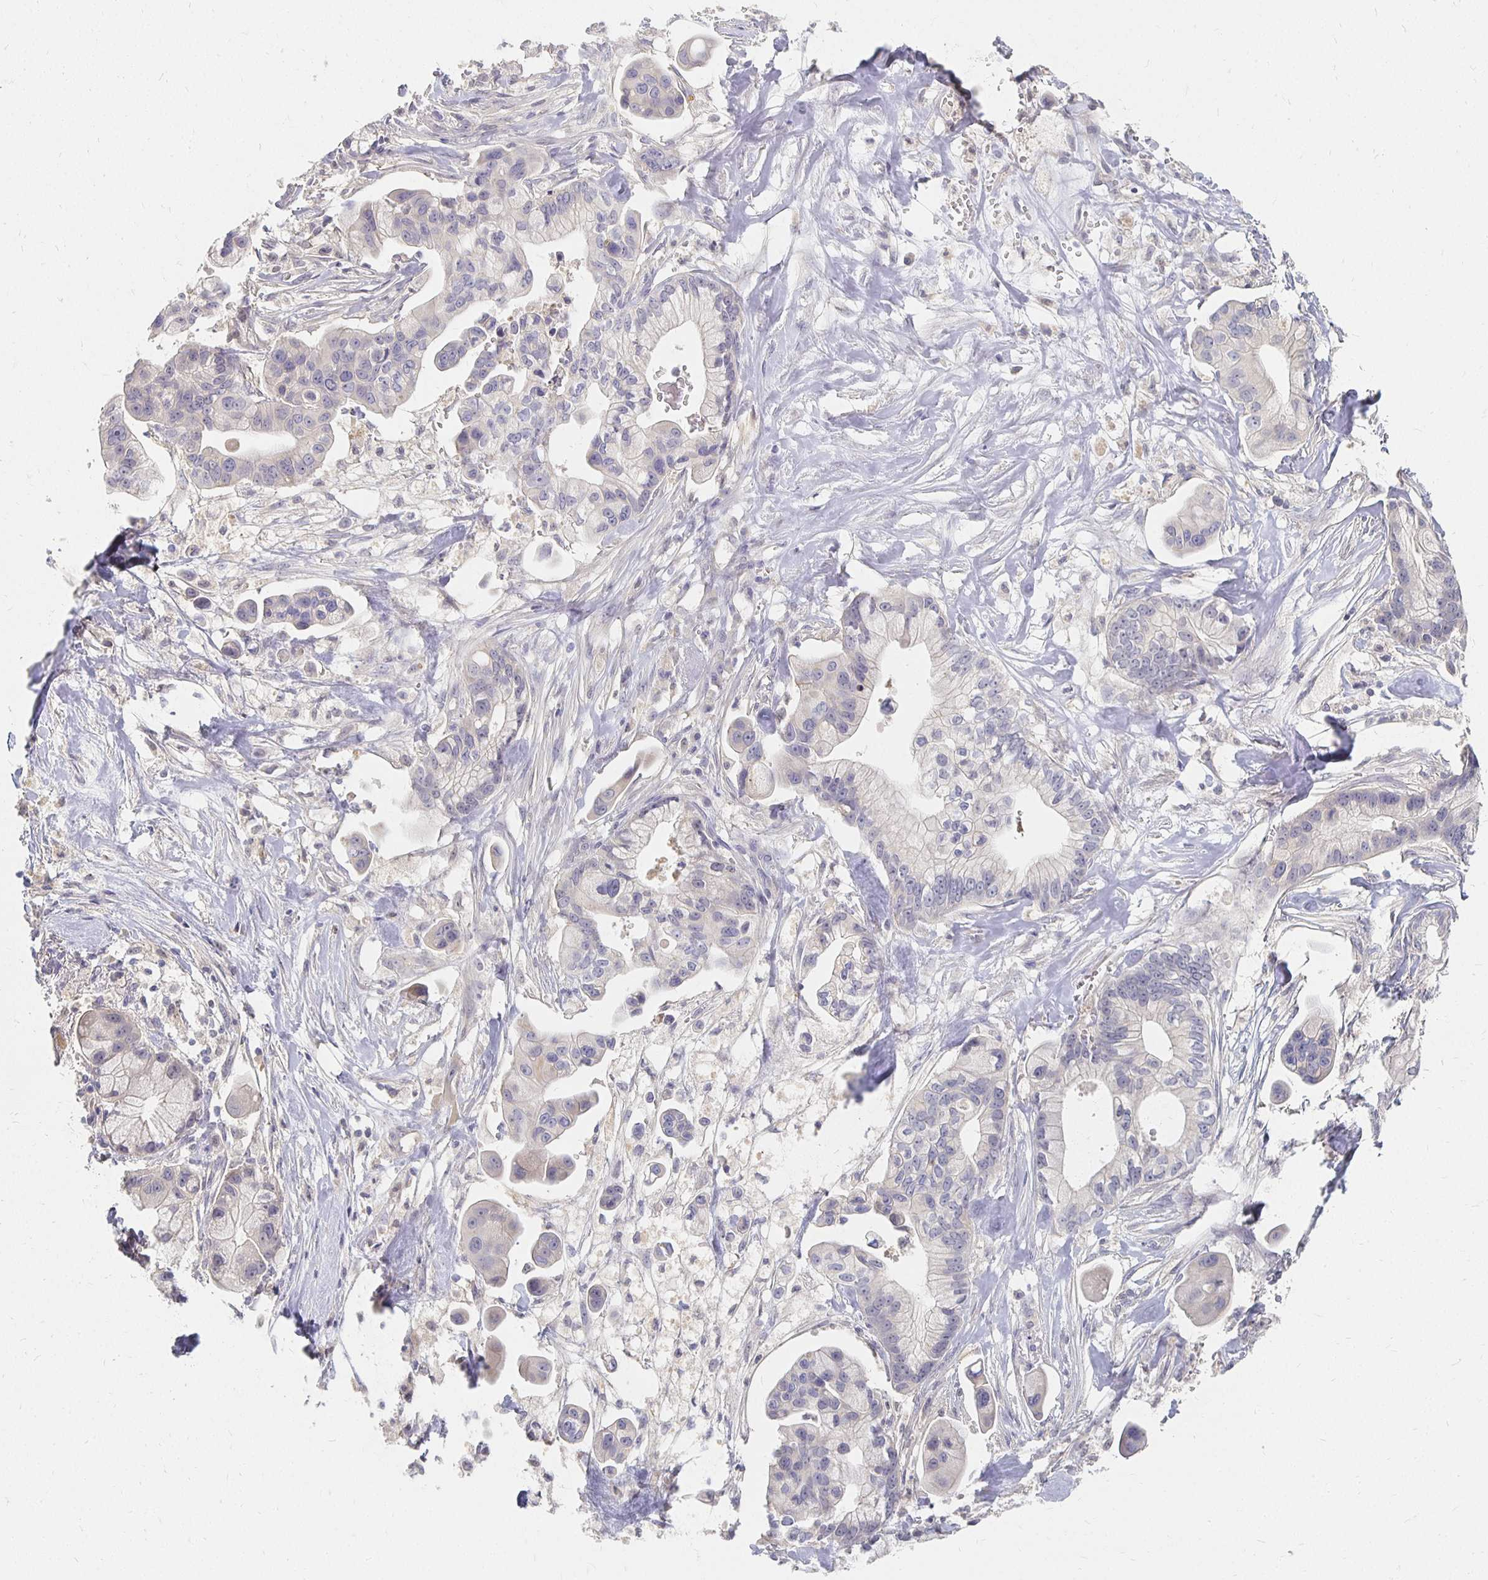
{"staining": {"intensity": "negative", "quantity": "none", "location": "none"}, "tissue": "pancreatic cancer", "cell_type": "Tumor cells", "image_type": "cancer", "snomed": [{"axis": "morphology", "description": "Adenocarcinoma, NOS"}, {"axis": "topography", "description": "Pancreas"}], "caption": "IHC of pancreatic cancer shows no expression in tumor cells.", "gene": "FKRP", "patient": {"sex": "male", "age": 68}}